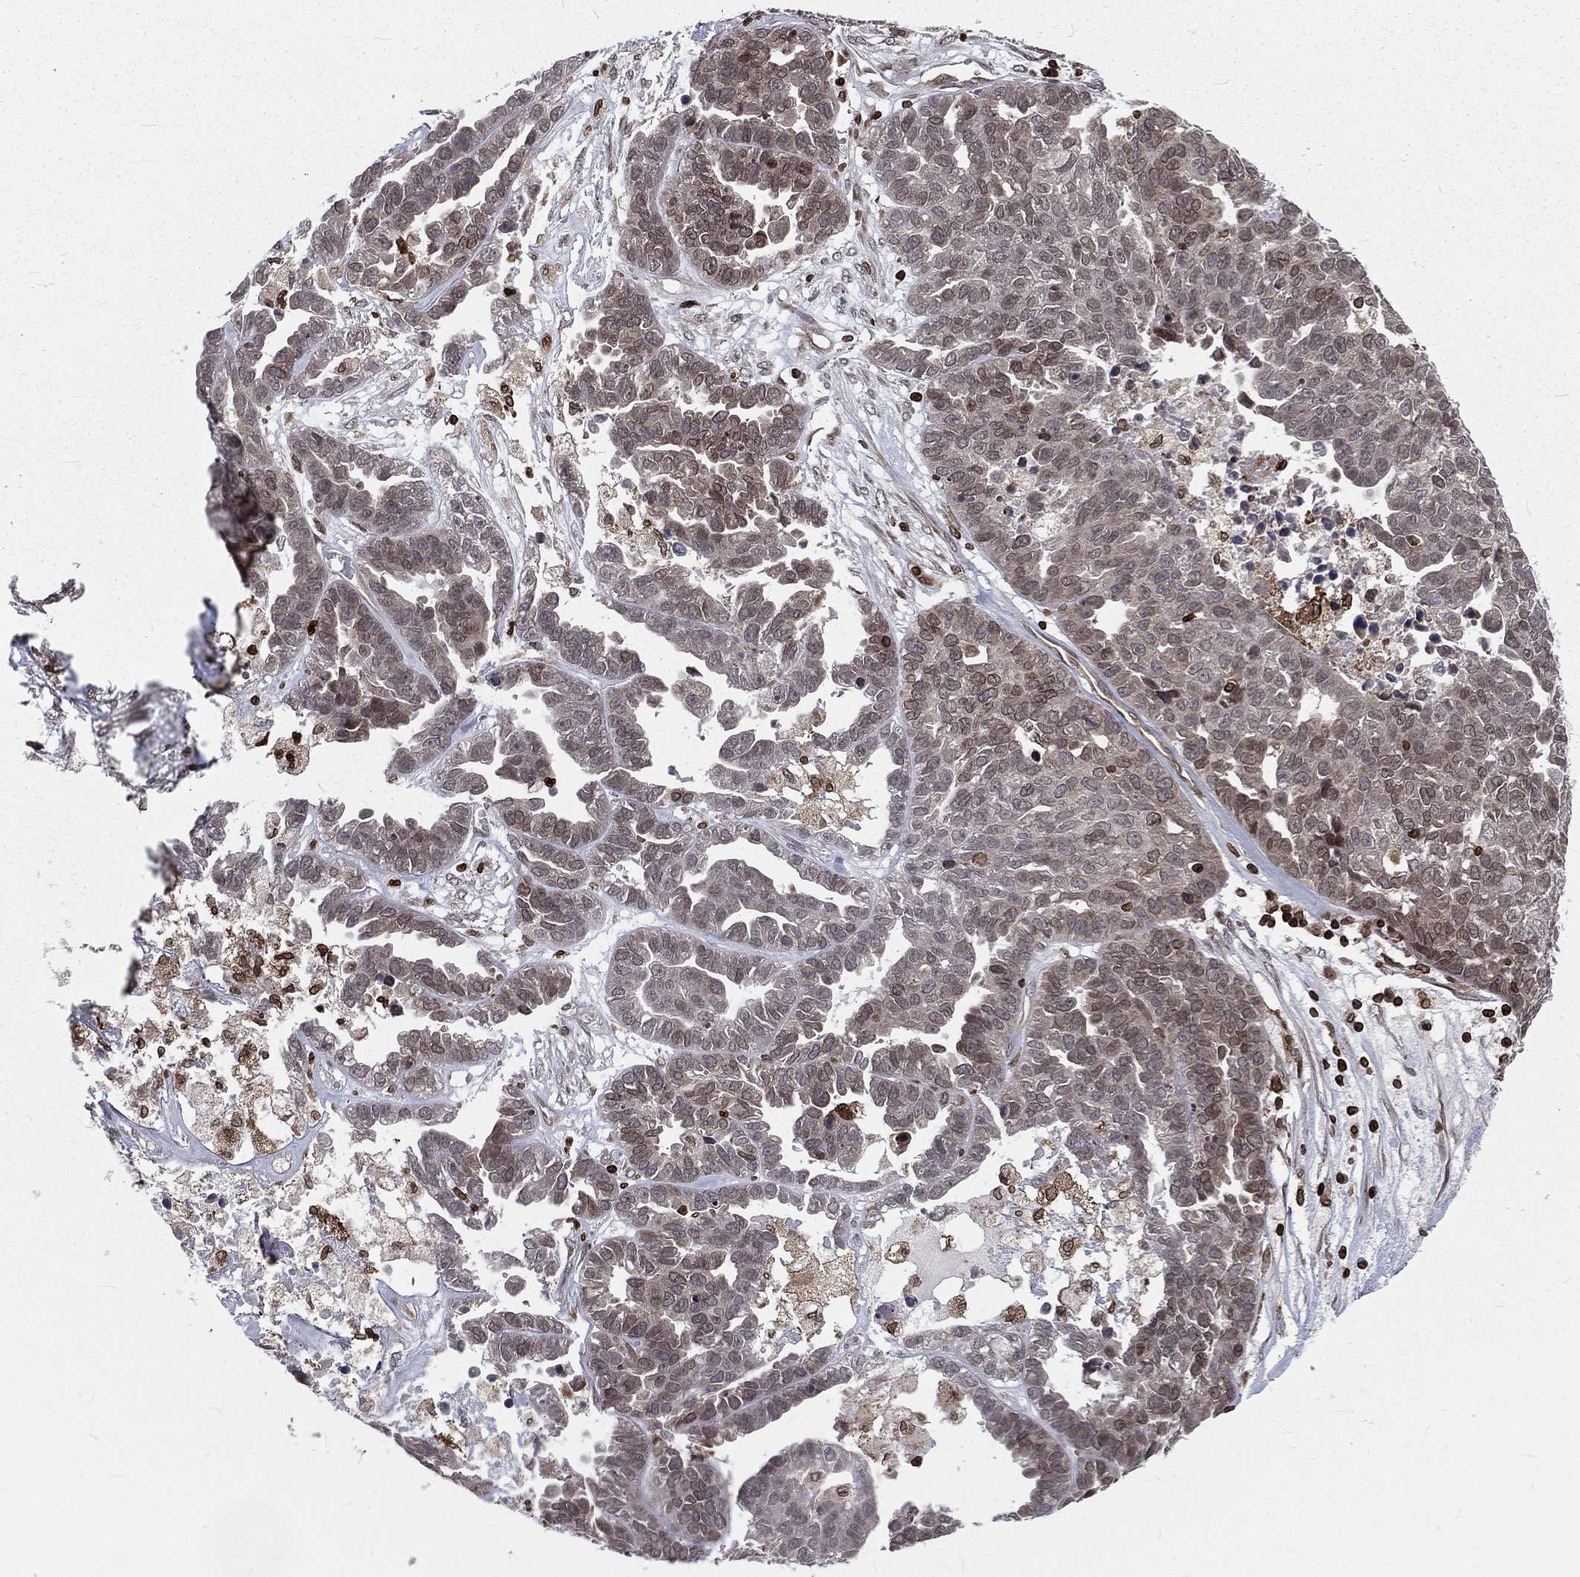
{"staining": {"intensity": "moderate", "quantity": "<25%", "location": "cytoplasmic/membranous,nuclear"}, "tissue": "ovarian cancer", "cell_type": "Tumor cells", "image_type": "cancer", "snomed": [{"axis": "morphology", "description": "Cystadenocarcinoma, serous, NOS"}, {"axis": "topography", "description": "Ovary"}], "caption": "This is a photomicrograph of IHC staining of ovarian cancer (serous cystadenocarcinoma), which shows moderate staining in the cytoplasmic/membranous and nuclear of tumor cells.", "gene": "LBR", "patient": {"sex": "female", "age": 87}}